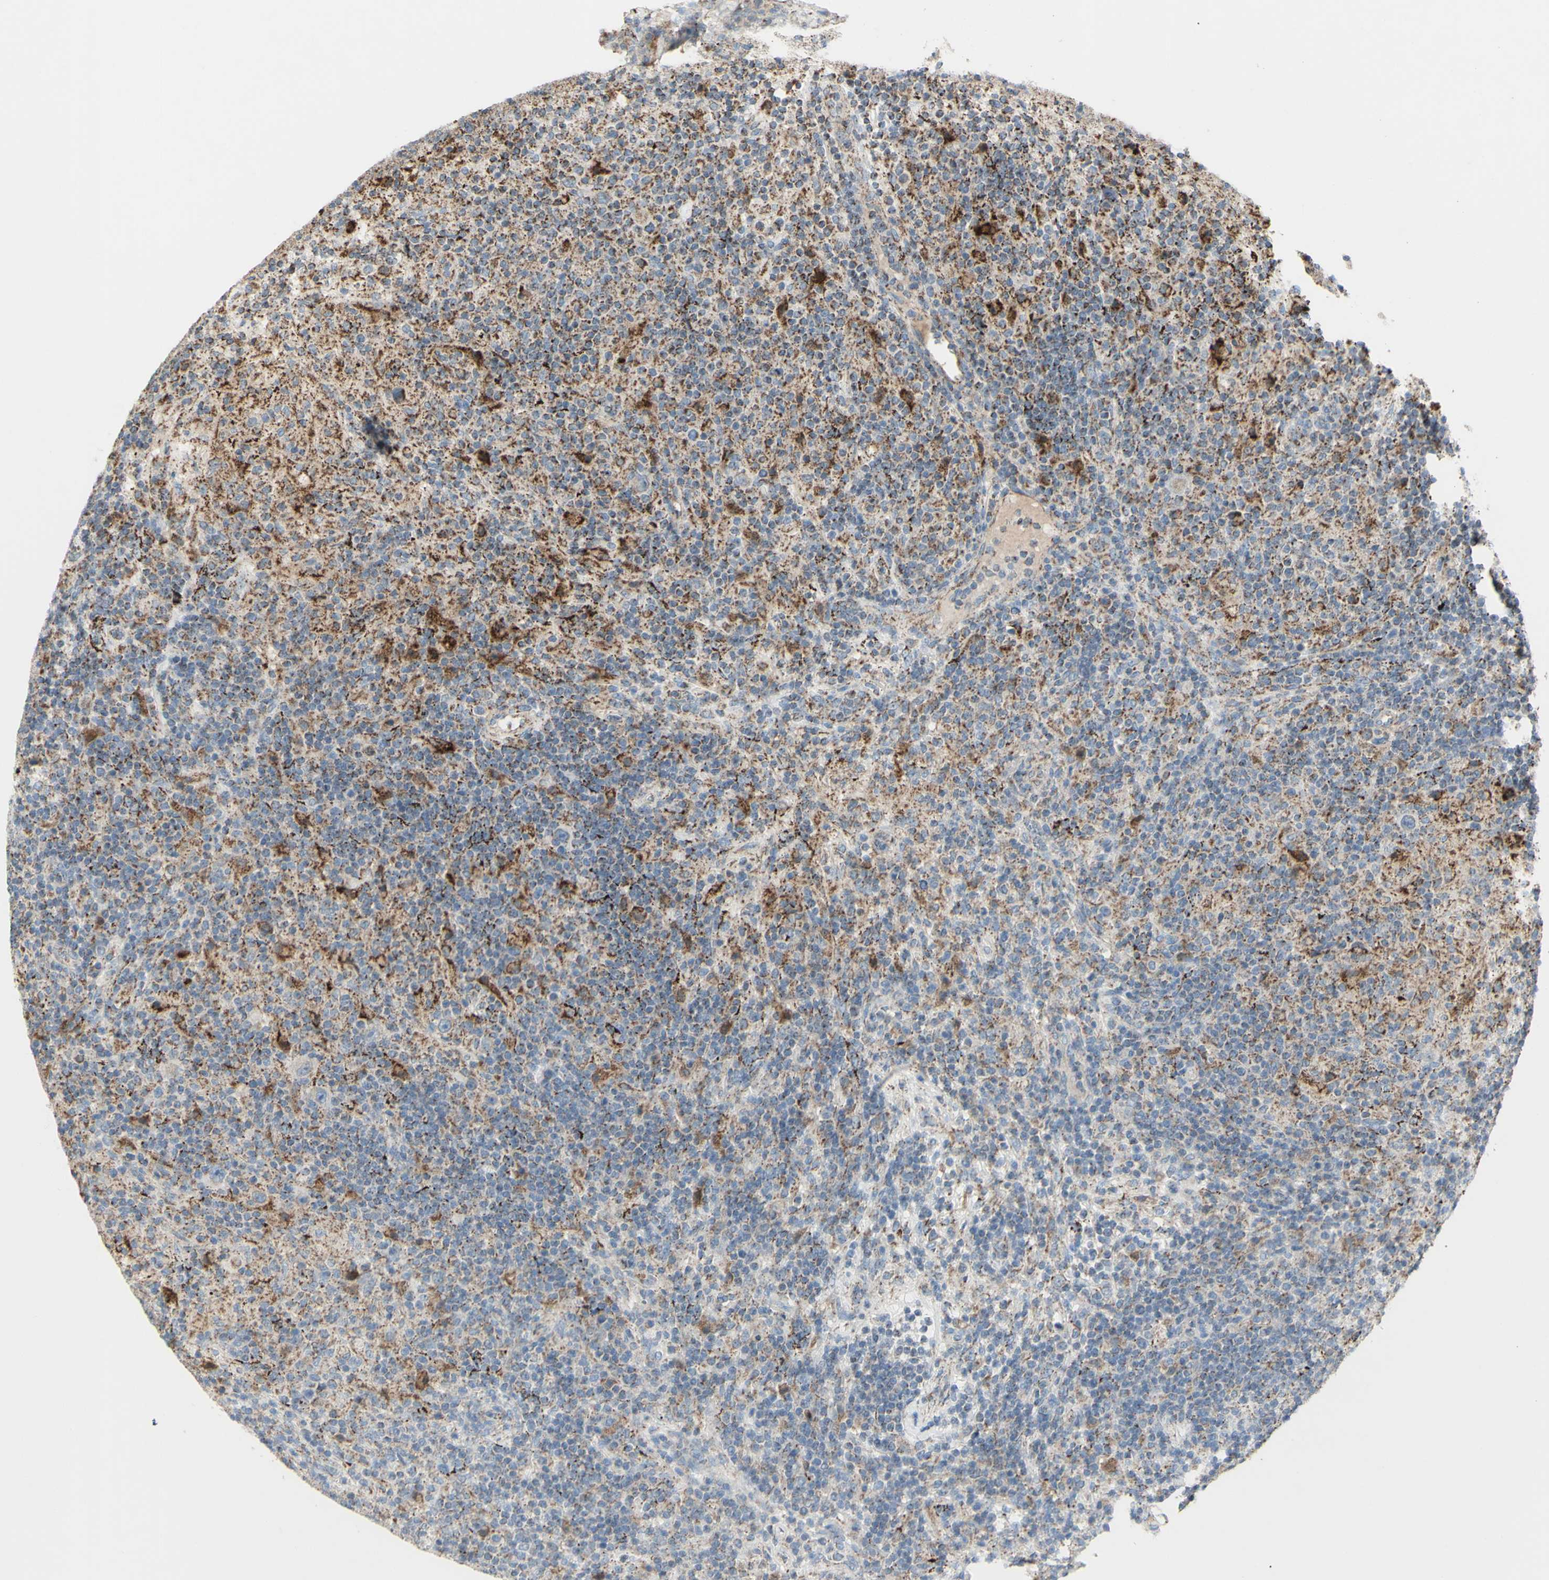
{"staining": {"intensity": "moderate", "quantity": "<25%", "location": "cytoplasmic/membranous"}, "tissue": "lymphoma", "cell_type": "Tumor cells", "image_type": "cancer", "snomed": [{"axis": "morphology", "description": "Hodgkin's disease, NOS"}, {"axis": "topography", "description": "Lymph node"}], "caption": "Immunohistochemical staining of lymphoma exhibits low levels of moderate cytoplasmic/membranous positivity in approximately <25% of tumor cells.", "gene": "CNTNAP1", "patient": {"sex": "male", "age": 70}}